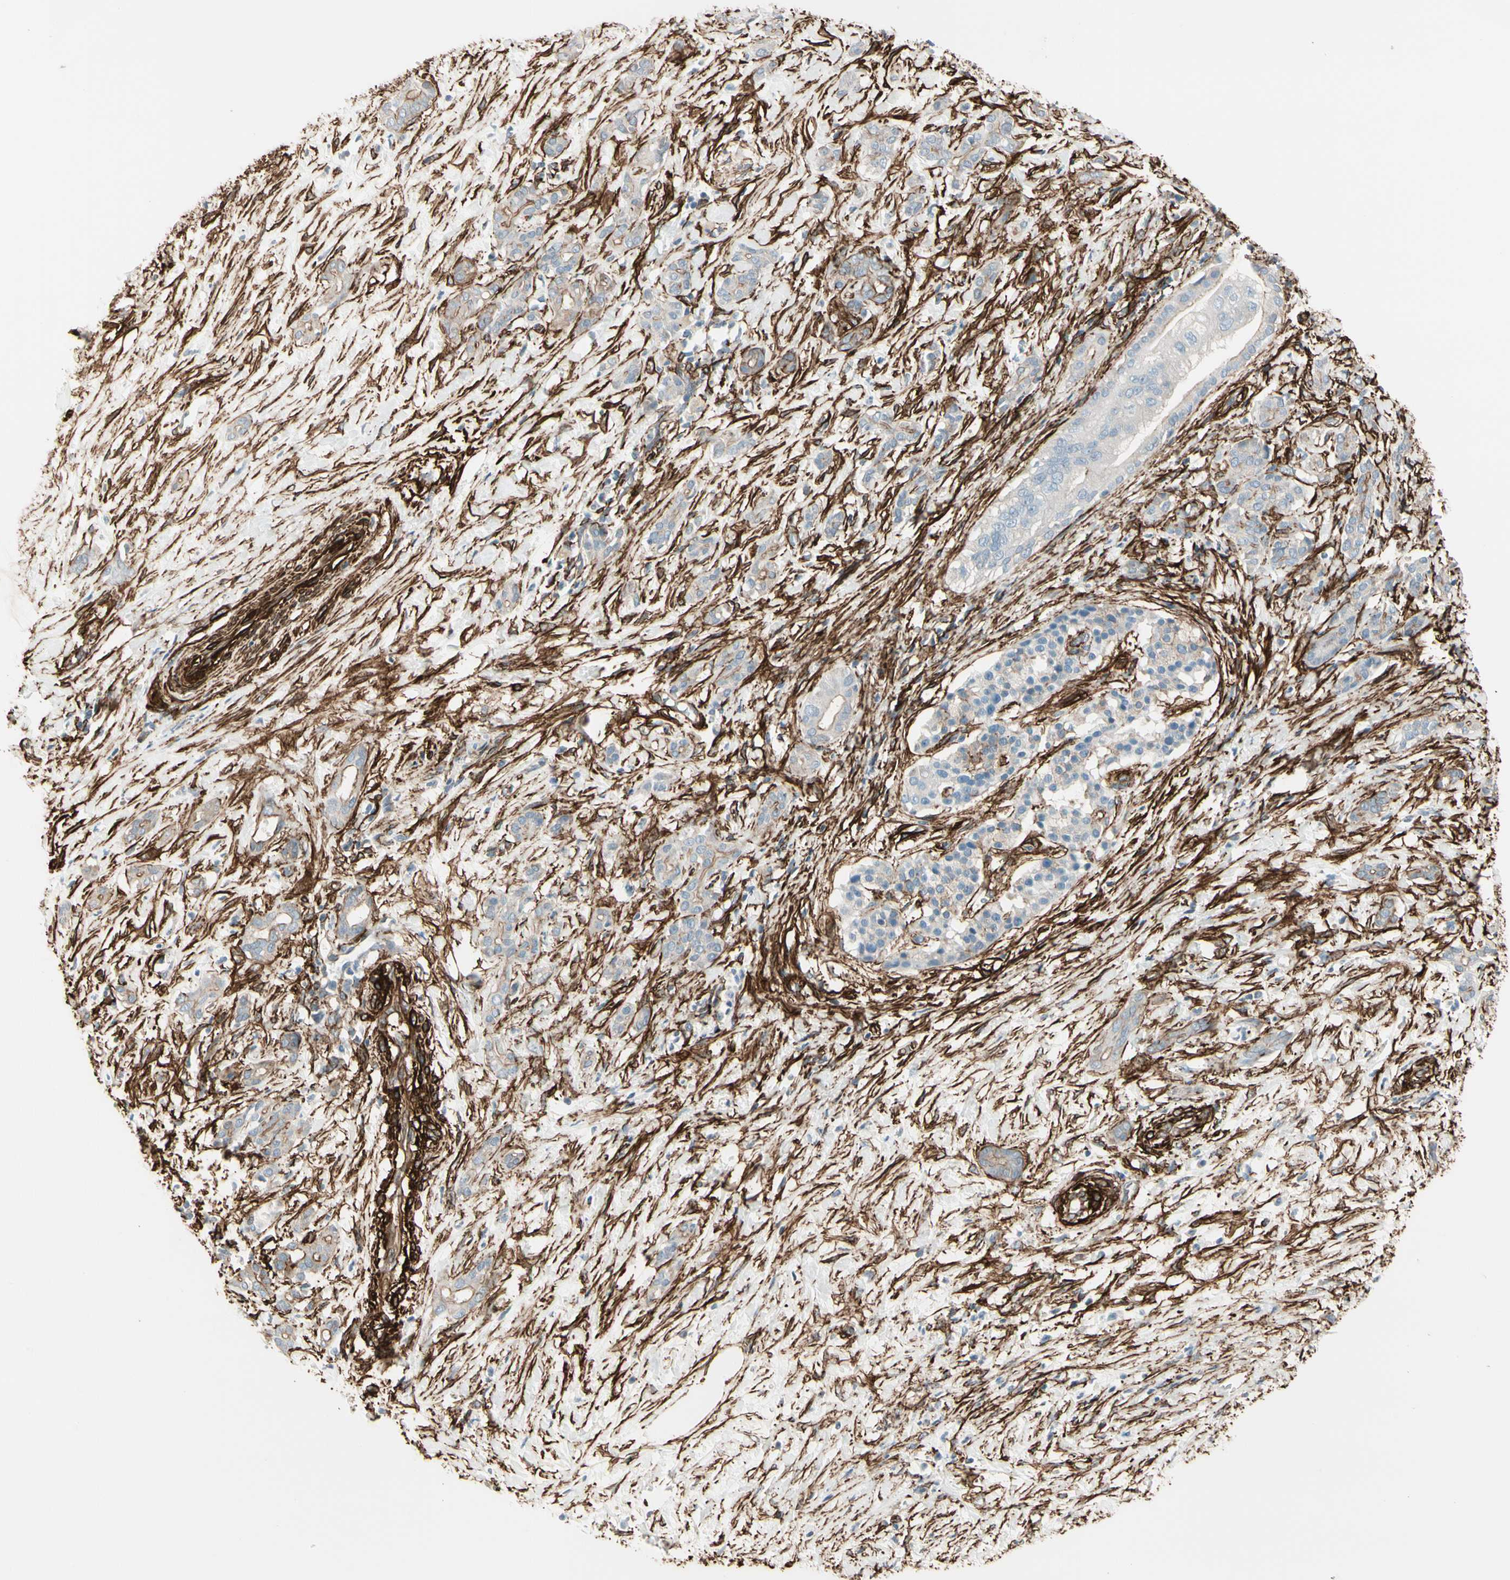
{"staining": {"intensity": "weak", "quantity": "25%-75%", "location": "cytoplasmic/membranous"}, "tissue": "pancreatic cancer", "cell_type": "Tumor cells", "image_type": "cancer", "snomed": [{"axis": "morphology", "description": "Adenocarcinoma, NOS"}, {"axis": "topography", "description": "Pancreas"}], "caption": "Protein staining of pancreatic cancer (adenocarcinoma) tissue exhibits weak cytoplasmic/membranous staining in approximately 25%-75% of tumor cells.", "gene": "CALD1", "patient": {"sex": "male", "age": 41}}